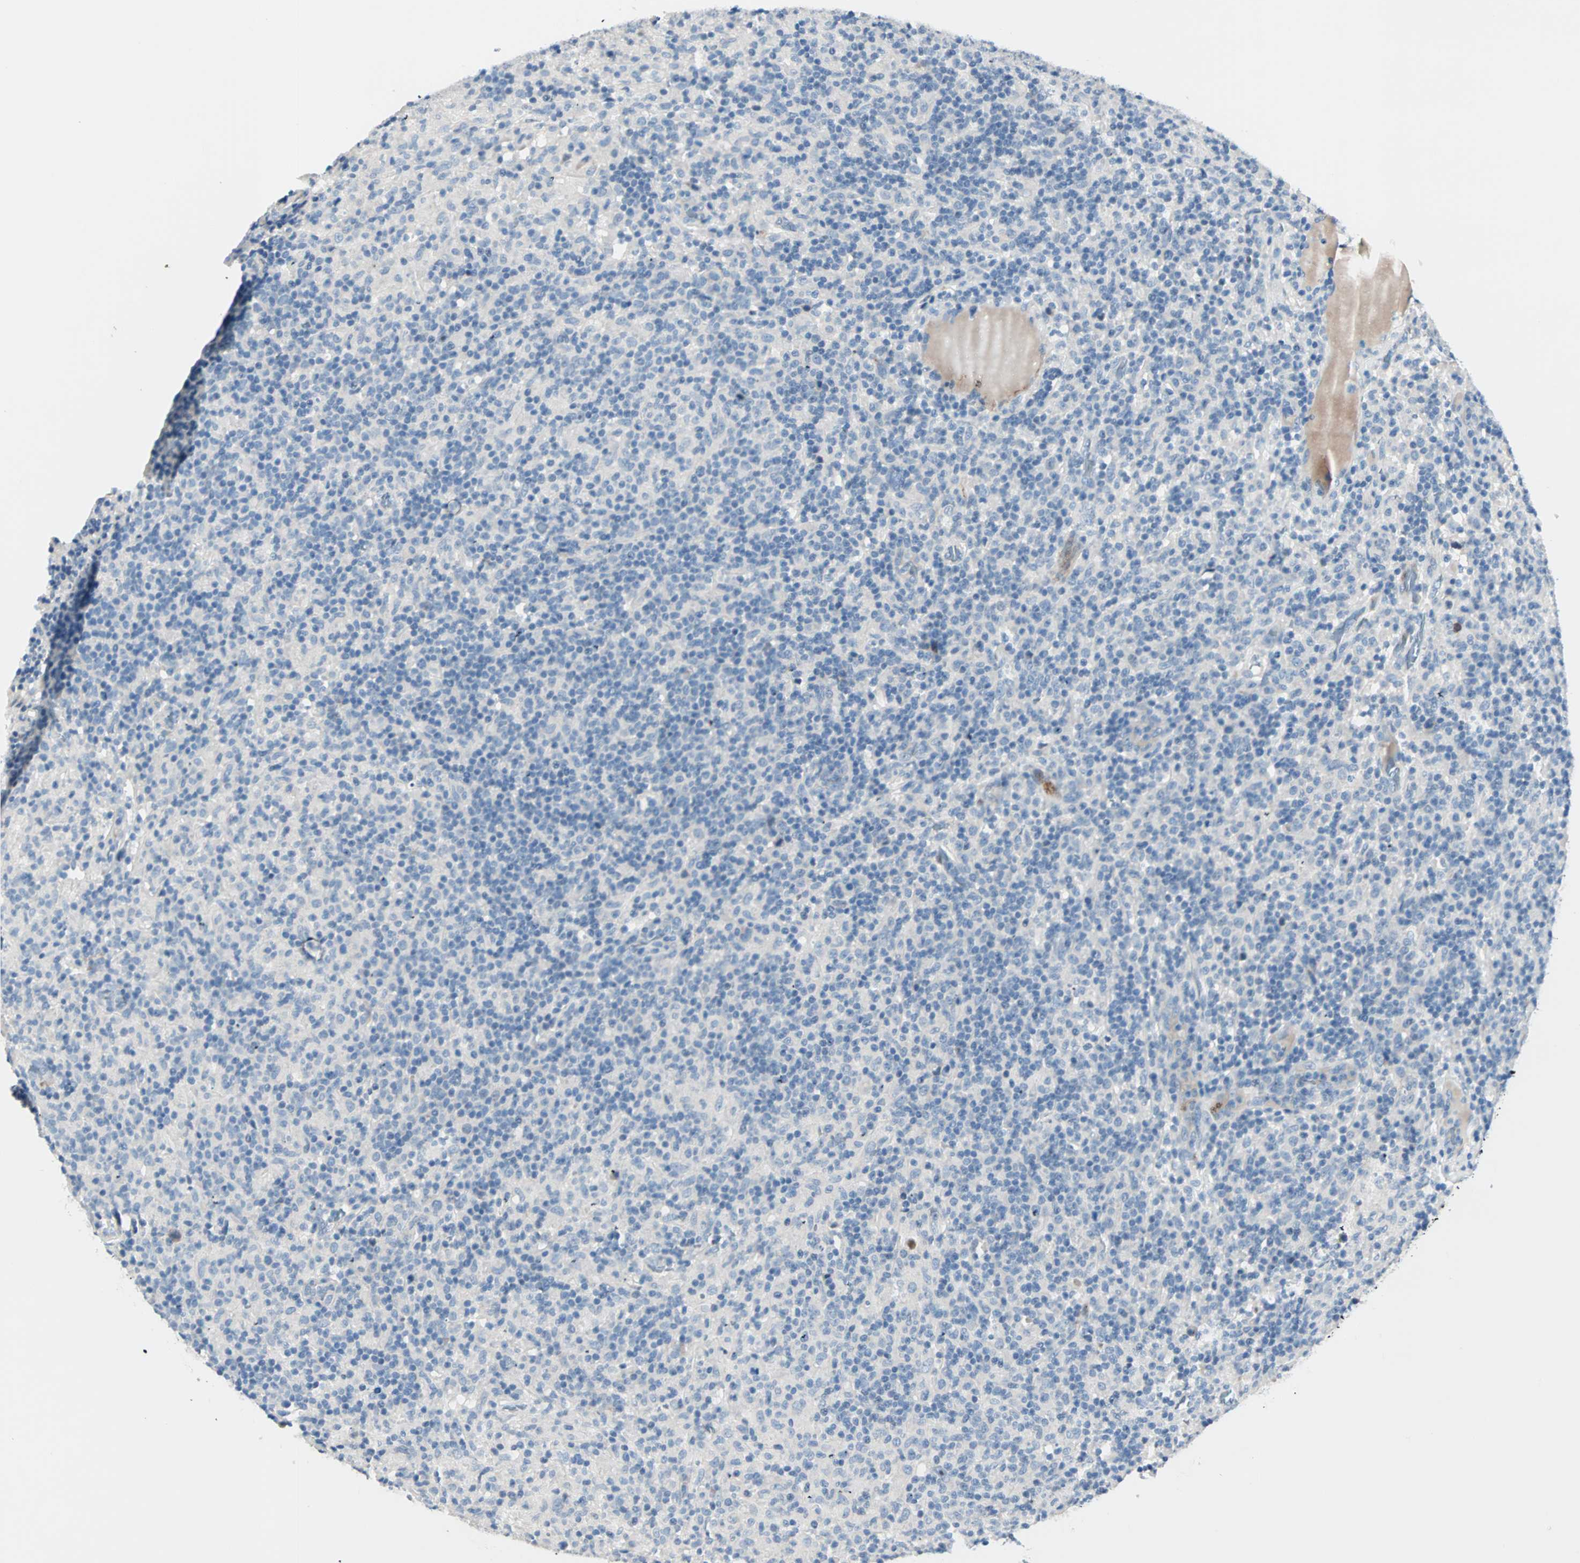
{"staining": {"intensity": "negative", "quantity": "none", "location": "none"}, "tissue": "lymphoma", "cell_type": "Tumor cells", "image_type": "cancer", "snomed": [{"axis": "morphology", "description": "Hodgkin's disease, NOS"}, {"axis": "topography", "description": "Lymph node"}], "caption": "Immunohistochemistry (IHC) histopathology image of human lymphoma stained for a protein (brown), which demonstrates no positivity in tumor cells.", "gene": "NEFH", "patient": {"sex": "male", "age": 70}}